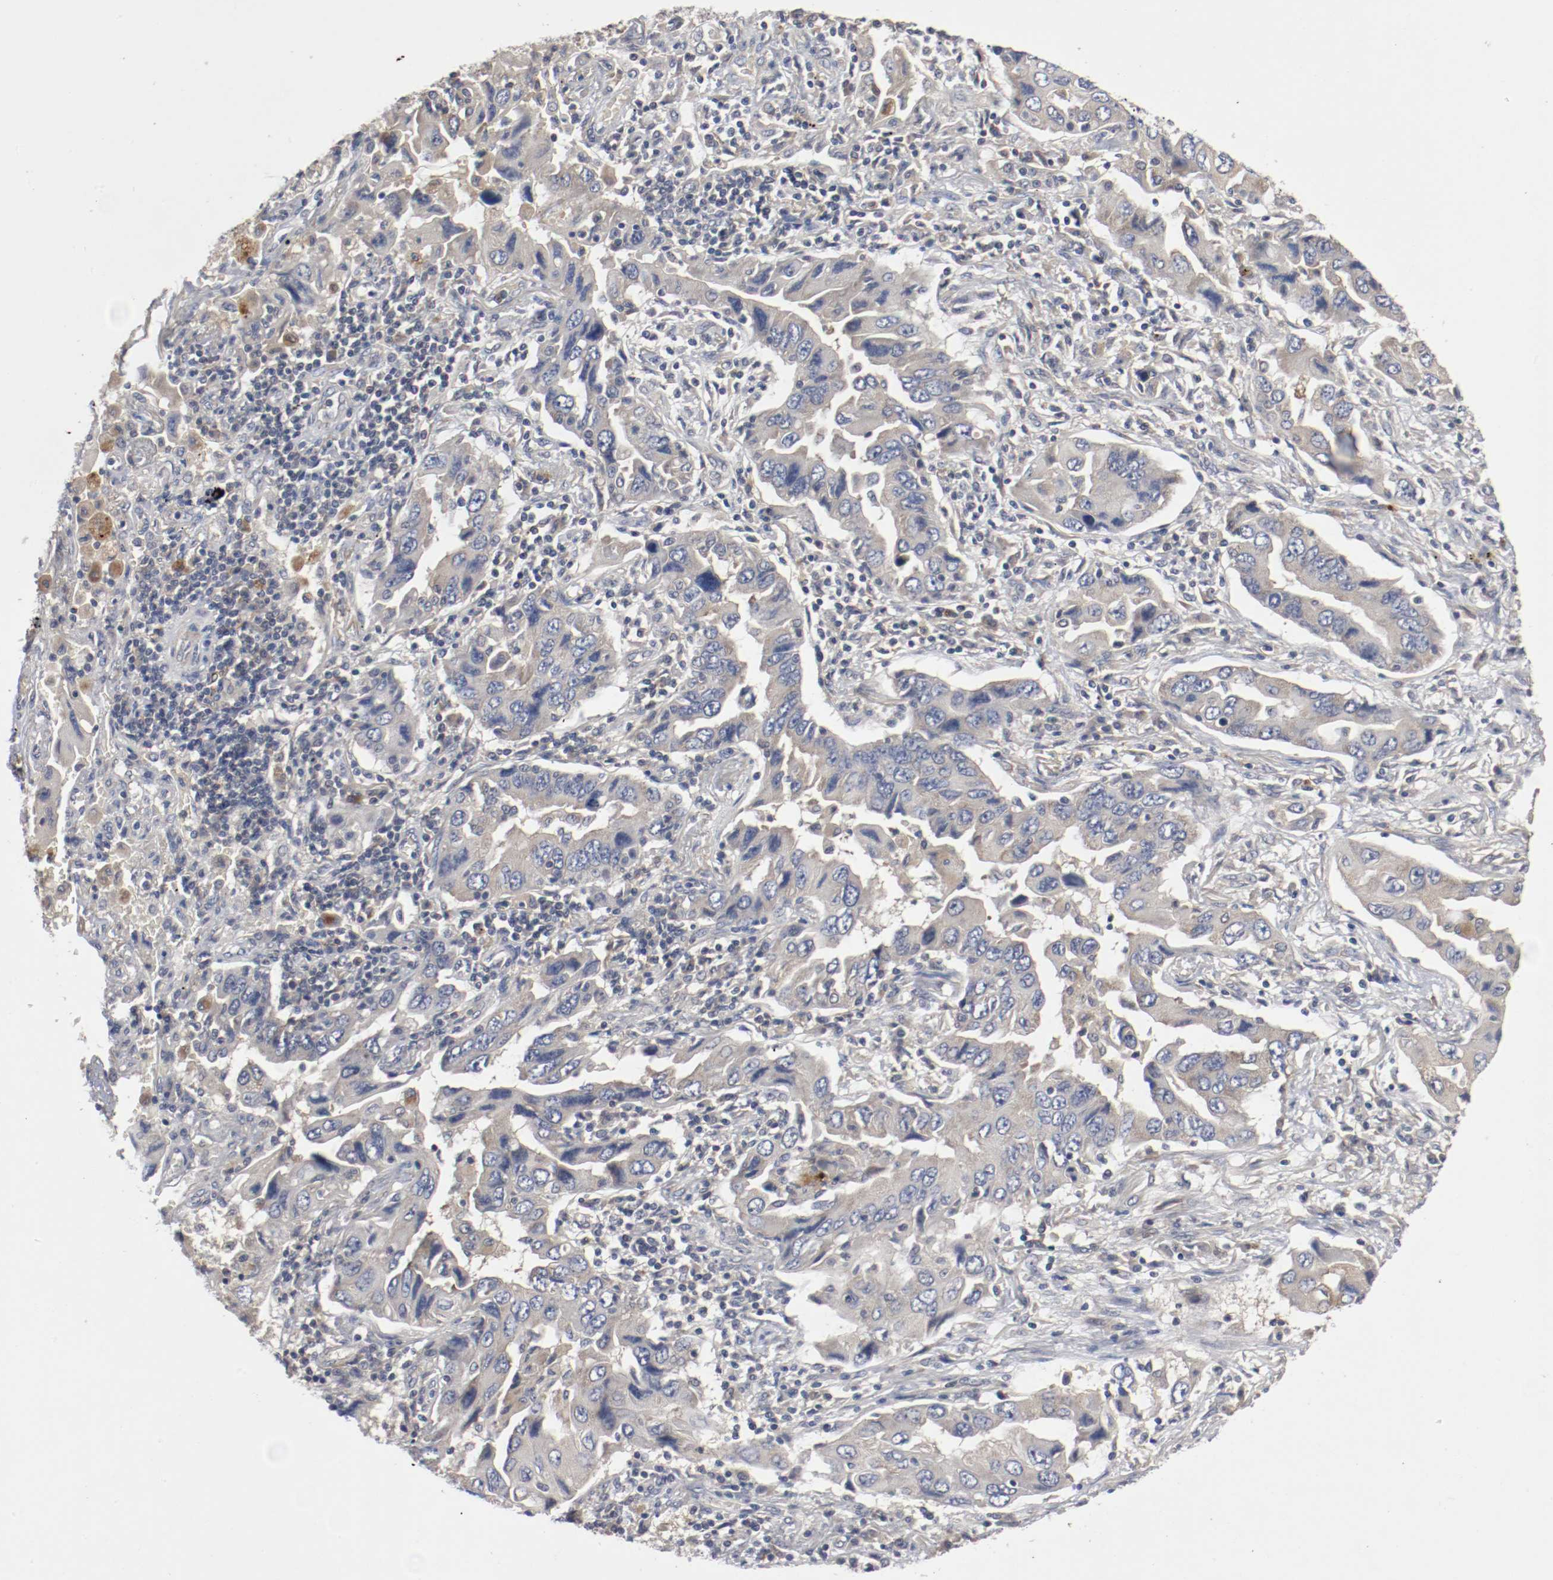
{"staining": {"intensity": "weak", "quantity": "25%-75%", "location": "cytoplasmic/membranous"}, "tissue": "lung cancer", "cell_type": "Tumor cells", "image_type": "cancer", "snomed": [{"axis": "morphology", "description": "Adenocarcinoma, NOS"}, {"axis": "topography", "description": "Lung"}], "caption": "DAB immunohistochemical staining of lung cancer (adenocarcinoma) displays weak cytoplasmic/membranous protein positivity in approximately 25%-75% of tumor cells.", "gene": "REN", "patient": {"sex": "female", "age": 65}}